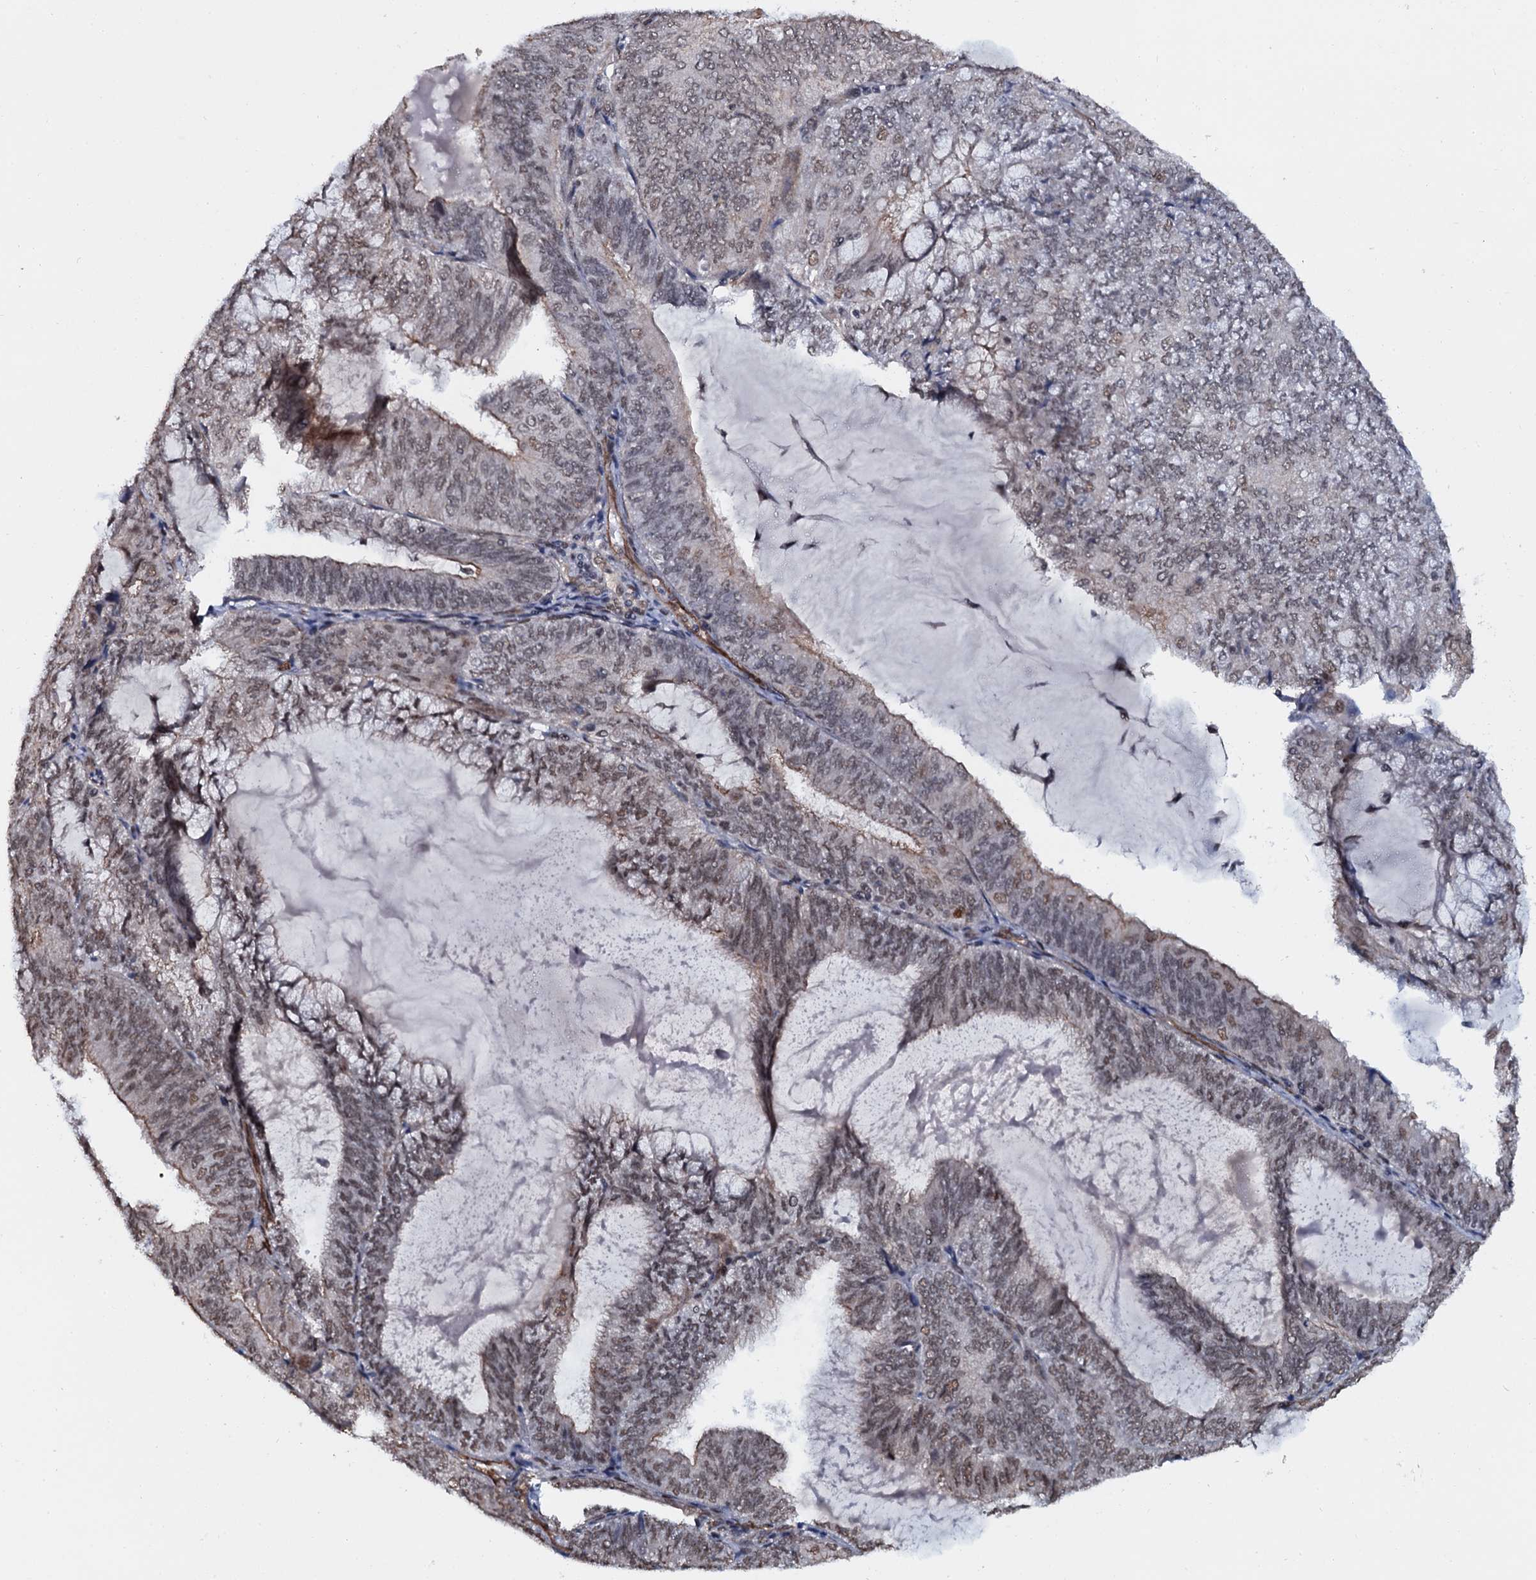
{"staining": {"intensity": "moderate", "quantity": "25%-75%", "location": "cytoplasmic/membranous,nuclear"}, "tissue": "endometrial cancer", "cell_type": "Tumor cells", "image_type": "cancer", "snomed": [{"axis": "morphology", "description": "Adenocarcinoma, NOS"}, {"axis": "topography", "description": "Endometrium"}], "caption": "Human endometrial cancer stained with a protein marker shows moderate staining in tumor cells.", "gene": "SH2D4B", "patient": {"sex": "female", "age": 81}}